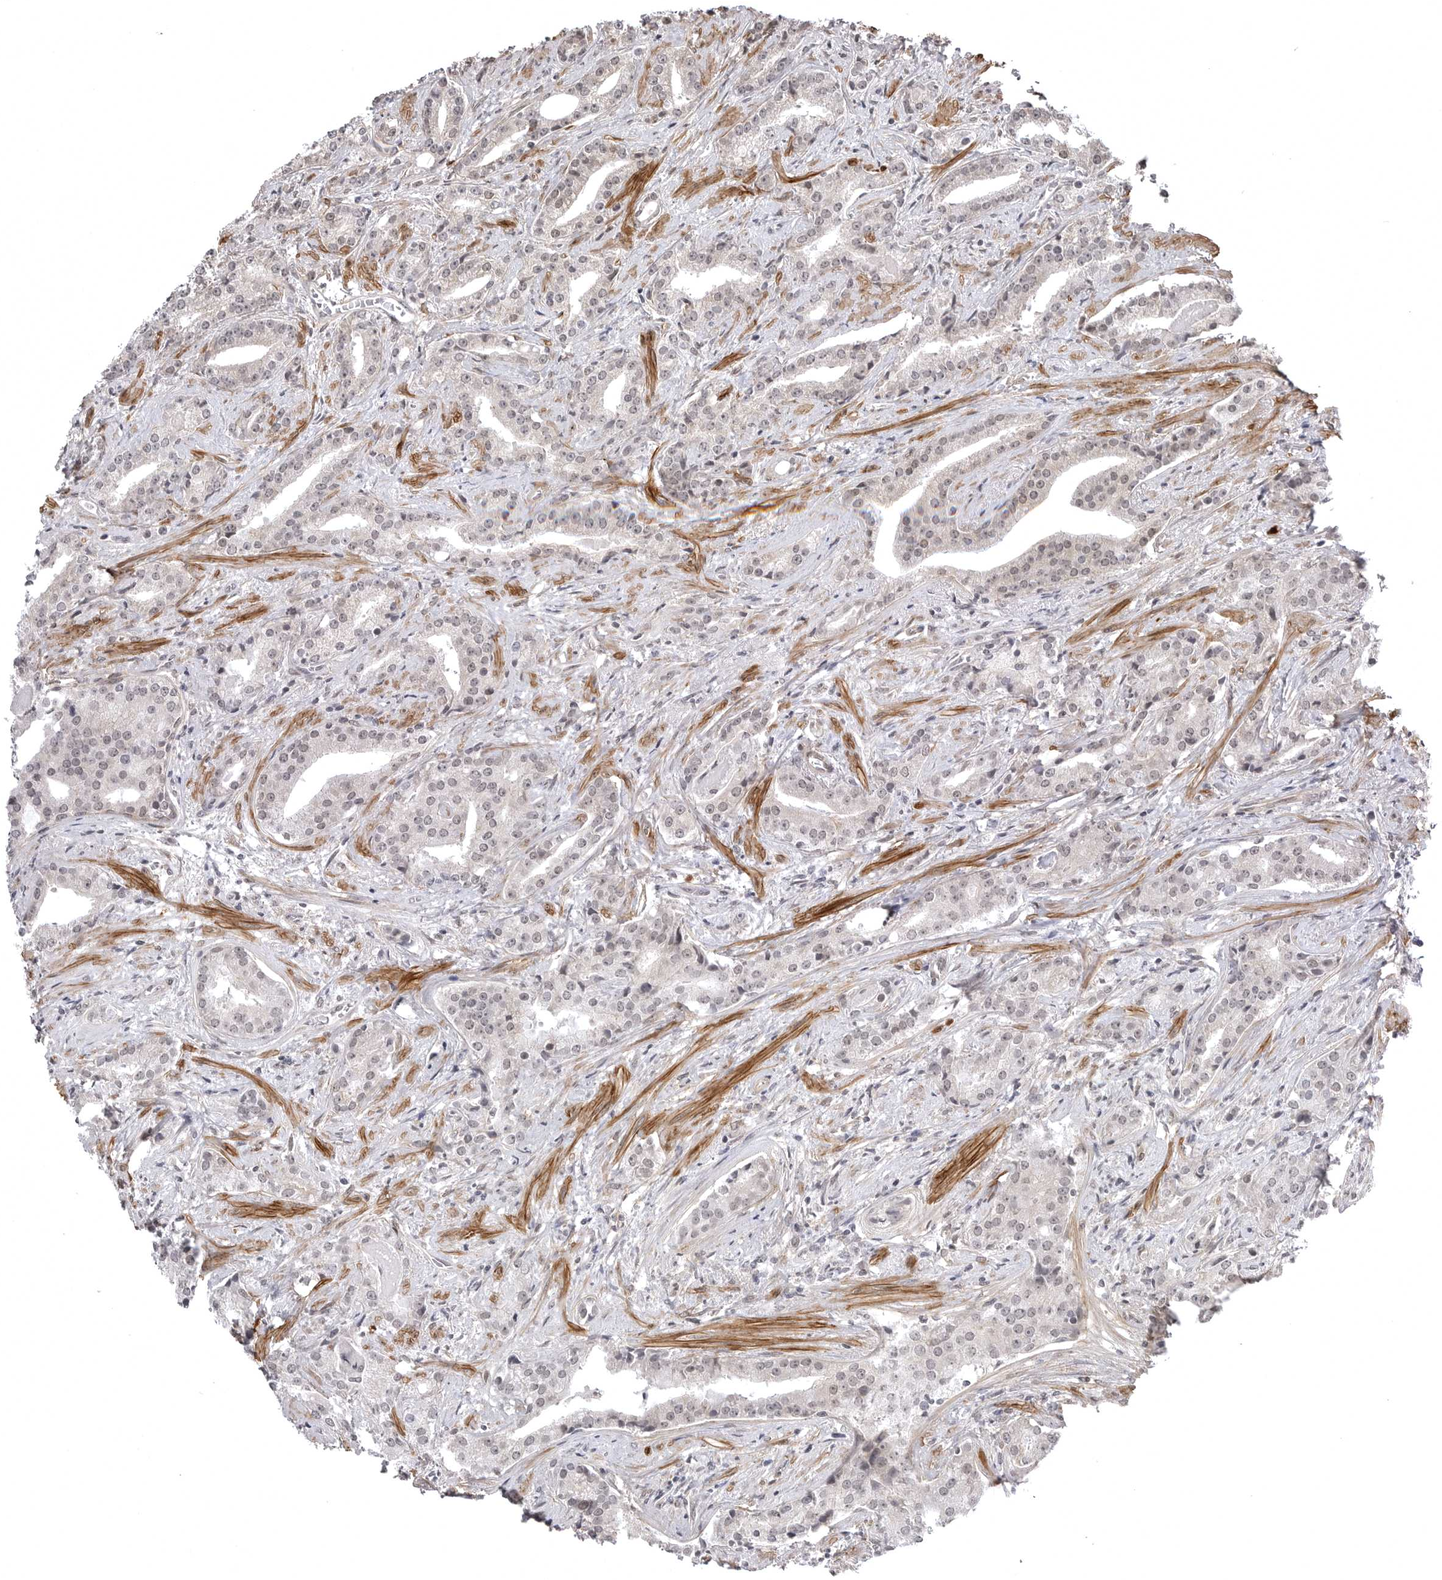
{"staining": {"intensity": "negative", "quantity": "none", "location": "none"}, "tissue": "prostate cancer", "cell_type": "Tumor cells", "image_type": "cancer", "snomed": [{"axis": "morphology", "description": "Adenocarcinoma, Low grade"}, {"axis": "topography", "description": "Prostate"}], "caption": "This image is of prostate cancer stained with IHC to label a protein in brown with the nuclei are counter-stained blue. There is no staining in tumor cells.", "gene": "SORBS1", "patient": {"sex": "male", "age": 67}}